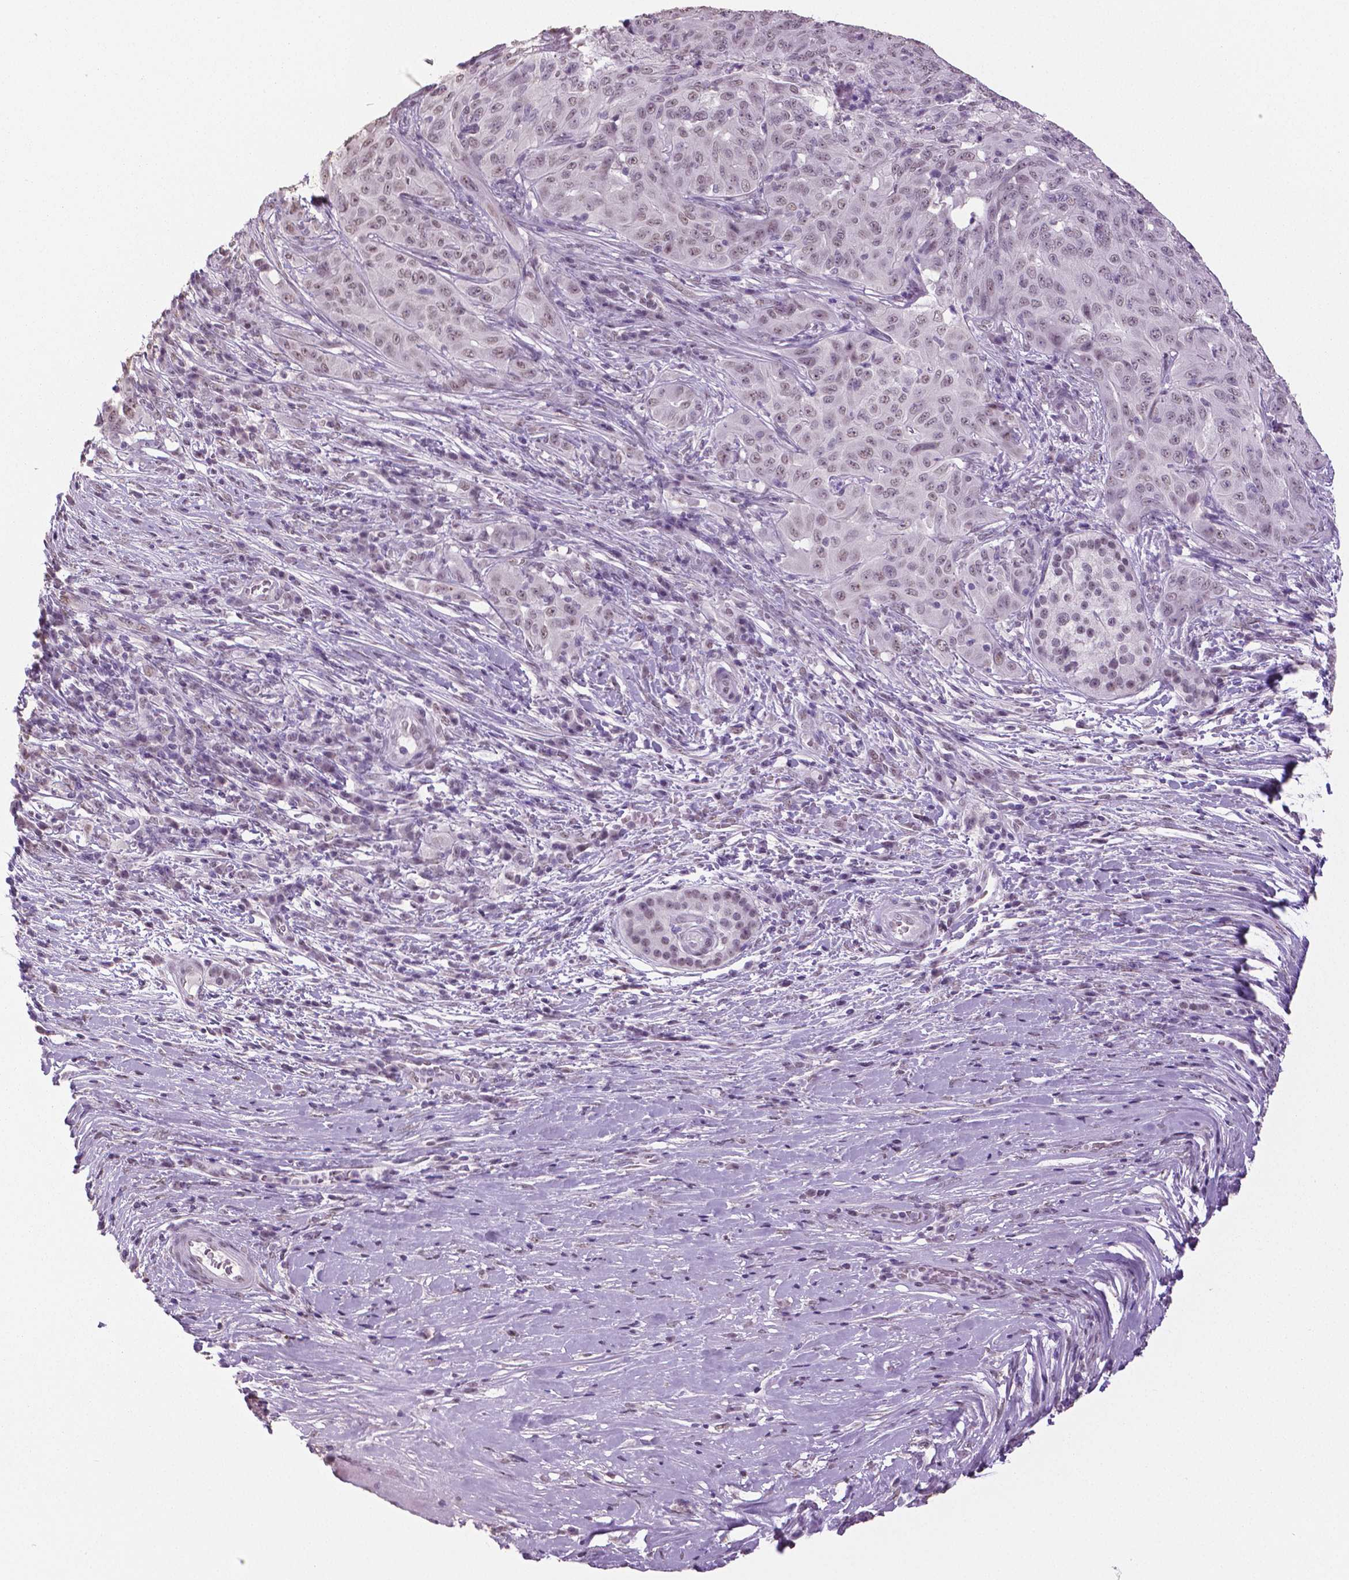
{"staining": {"intensity": "negative", "quantity": "none", "location": "none"}, "tissue": "pancreatic cancer", "cell_type": "Tumor cells", "image_type": "cancer", "snomed": [{"axis": "morphology", "description": "Adenocarcinoma, NOS"}, {"axis": "topography", "description": "Pancreas"}], "caption": "Immunohistochemistry of pancreatic adenocarcinoma reveals no positivity in tumor cells.", "gene": "IGF2BP1", "patient": {"sex": "male", "age": 63}}